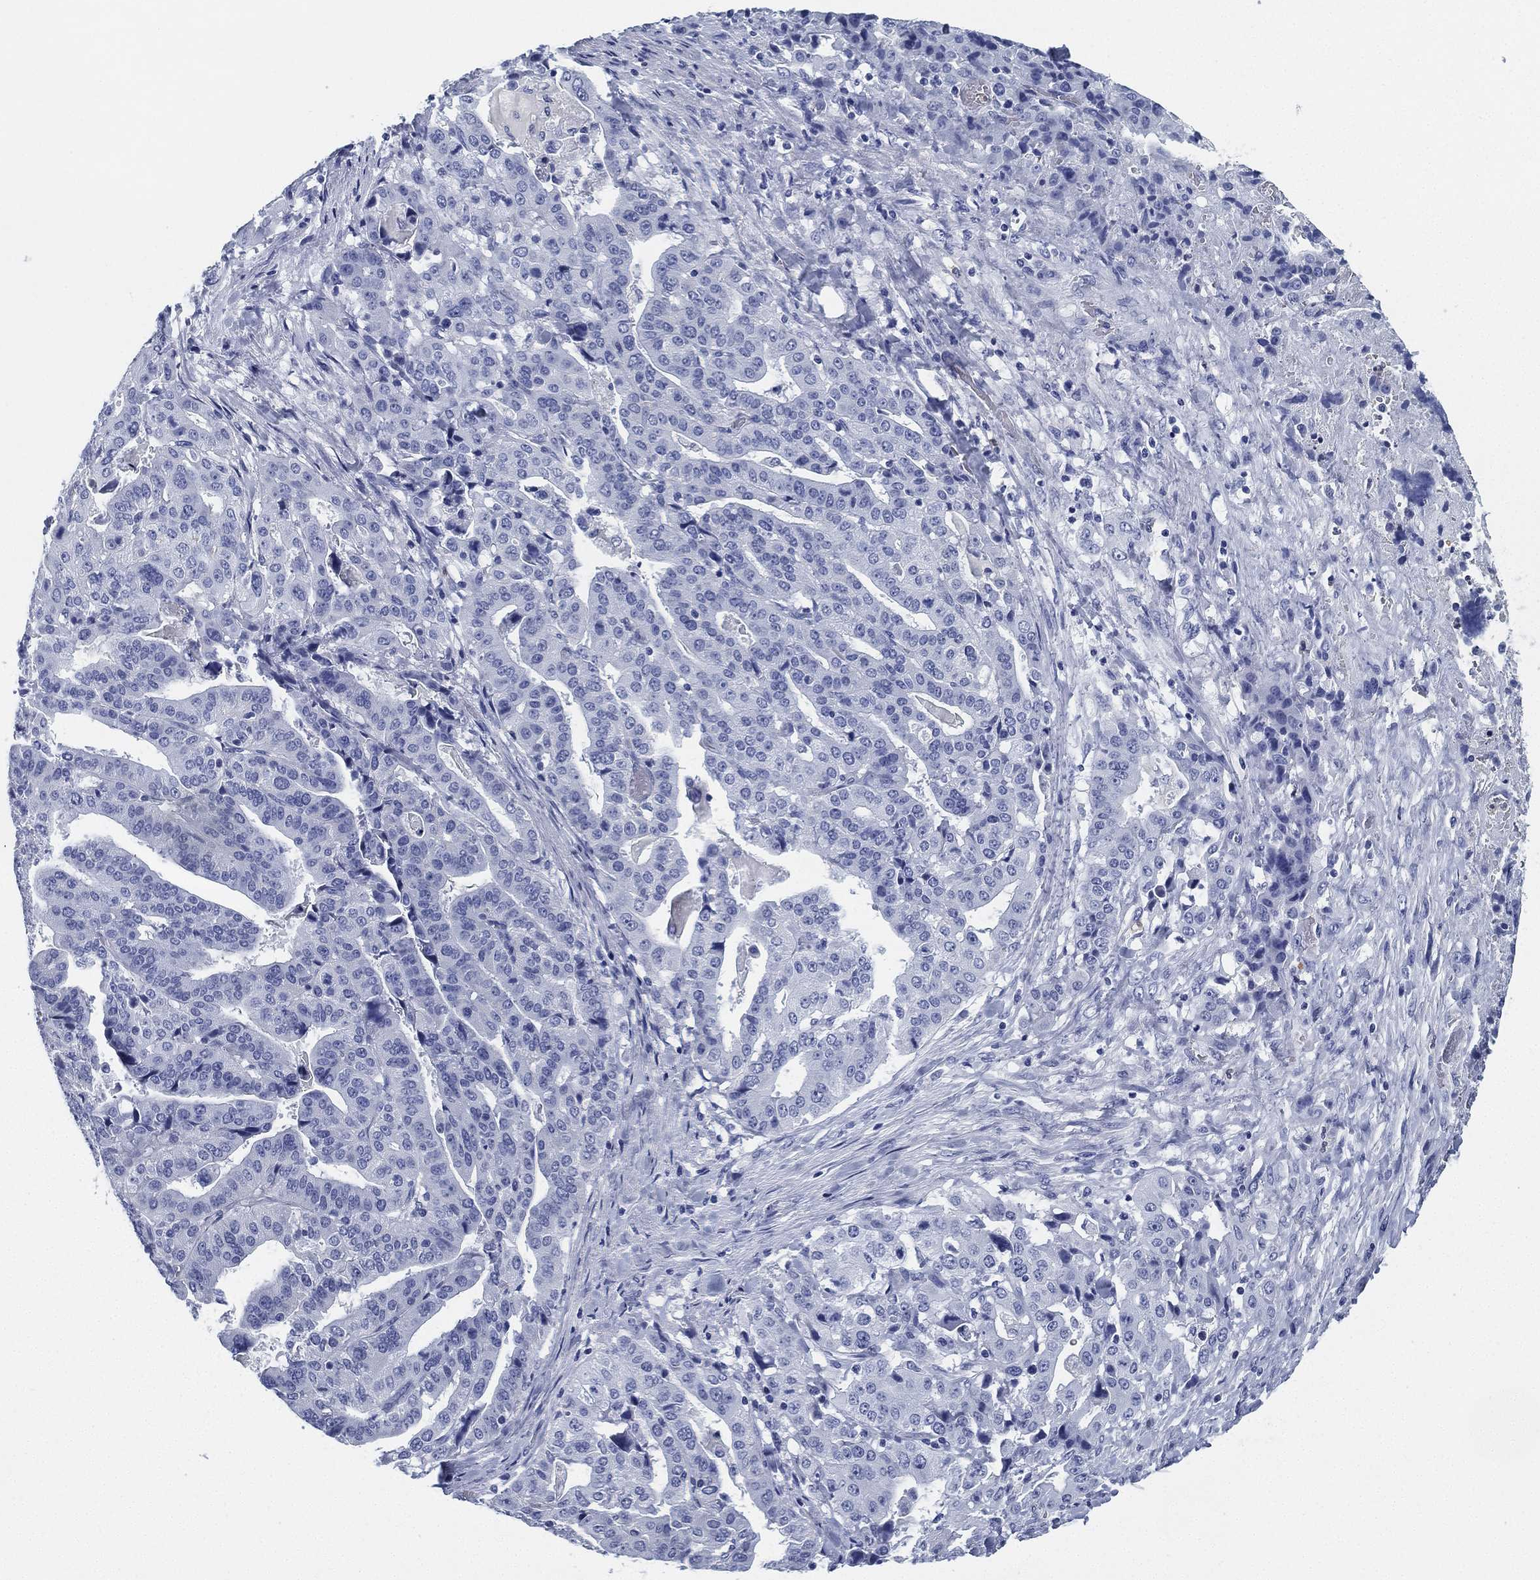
{"staining": {"intensity": "negative", "quantity": "none", "location": "none"}, "tissue": "stomach cancer", "cell_type": "Tumor cells", "image_type": "cancer", "snomed": [{"axis": "morphology", "description": "Adenocarcinoma, NOS"}, {"axis": "topography", "description": "Stomach"}], "caption": "Histopathology image shows no protein positivity in tumor cells of adenocarcinoma (stomach) tissue. The staining was performed using DAB (3,3'-diaminobenzidine) to visualize the protein expression in brown, while the nuclei were stained in blue with hematoxylin (Magnification: 20x).", "gene": "DEFB121", "patient": {"sex": "male", "age": 48}}